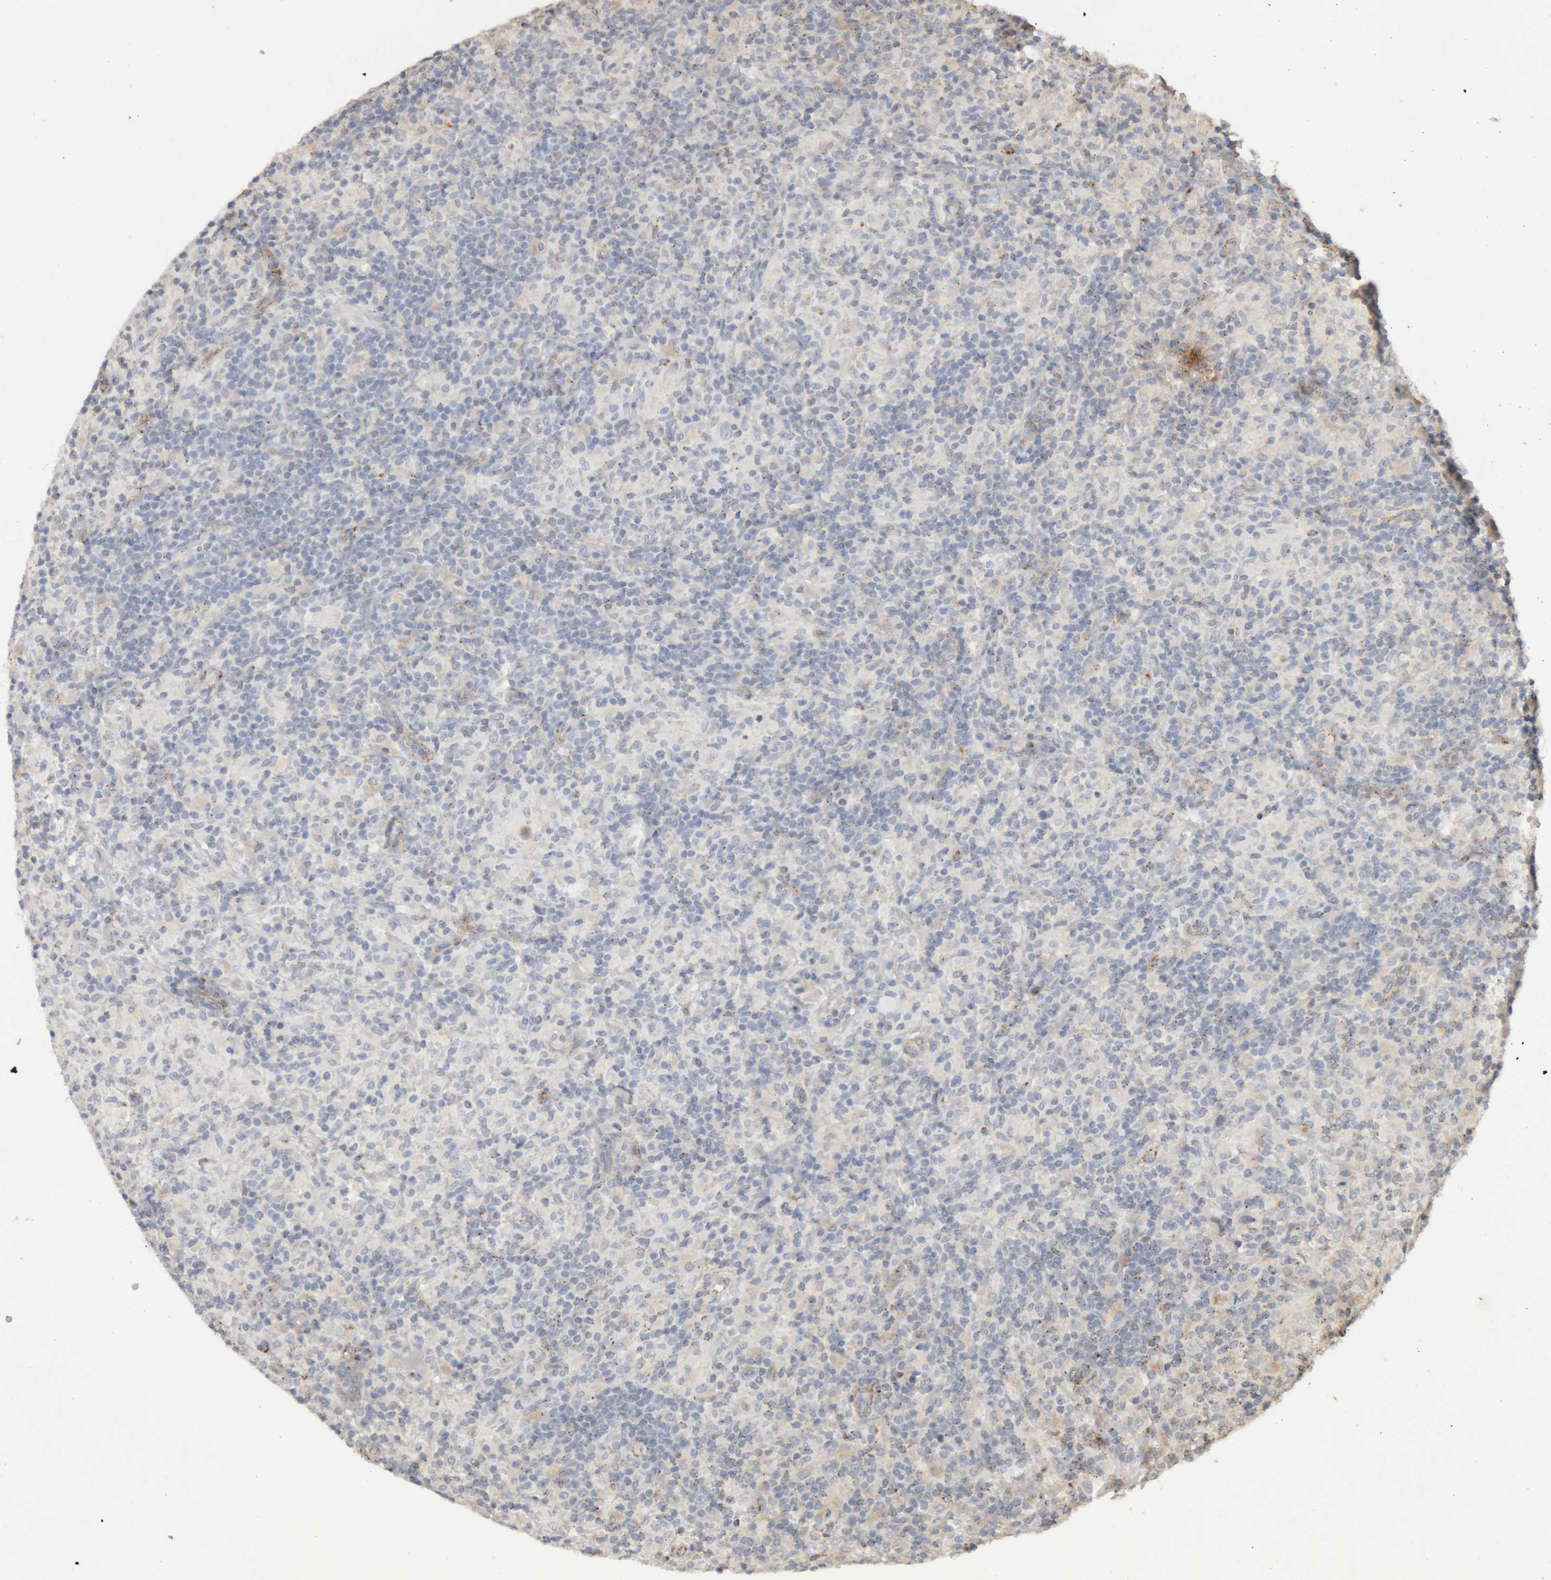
{"staining": {"intensity": "negative", "quantity": "none", "location": "none"}, "tissue": "lymphoma", "cell_type": "Tumor cells", "image_type": "cancer", "snomed": [{"axis": "morphology", "description": "Hodgkin's disease, NOS"}, {"axis": "topography", "description": "Lymph node"}], "caption": "The photomicrograph displays no significant positivity in tumor cells of Hodgkin's disease.", "gene": "ARSA", "patient": {"sex": "male", "age": 70}}